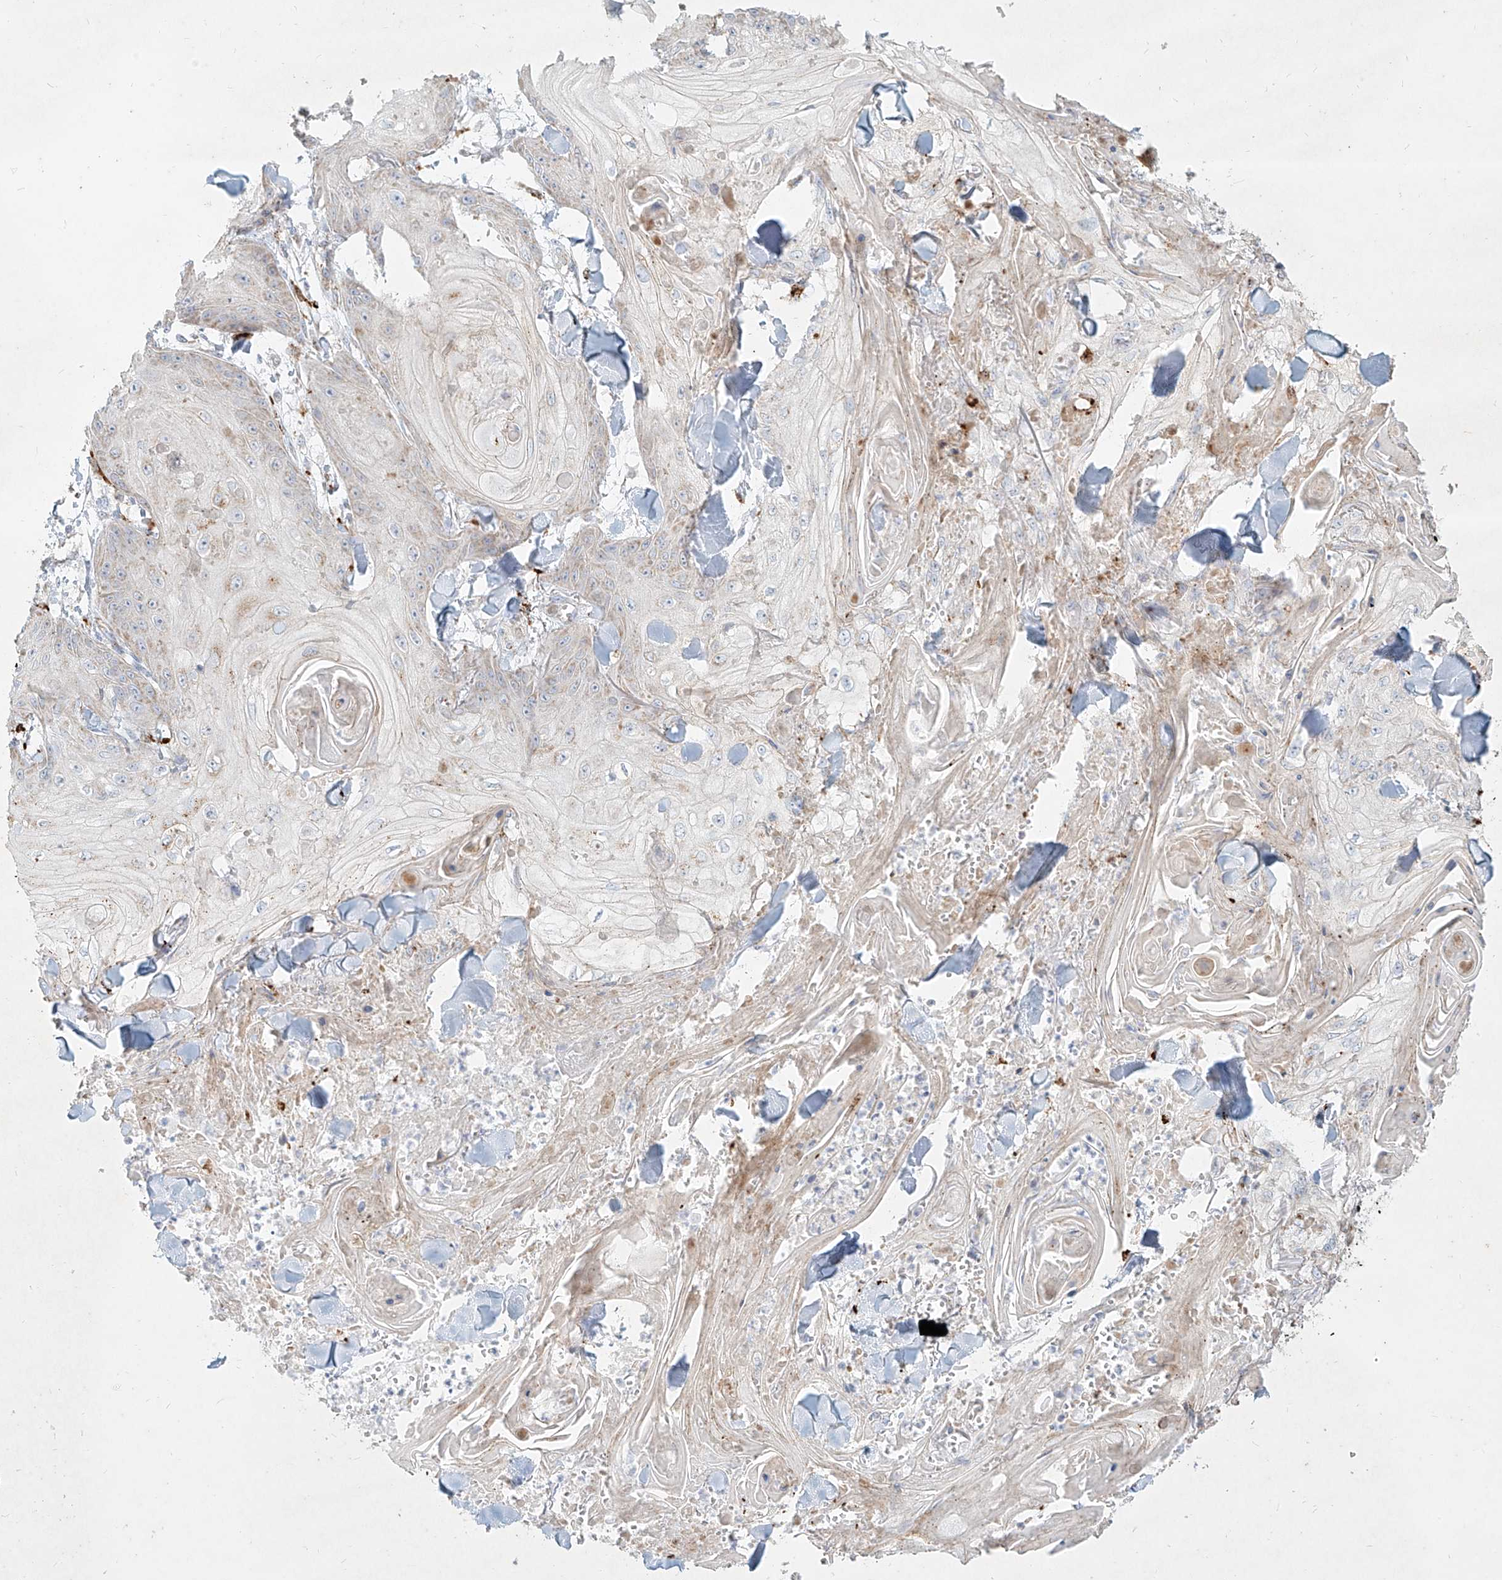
{"staining": {"intensity": "weak", "quantity": "<25%", "location": "cytoplasmic/membranous"}, "tissue": "skin cancer", "cell_type": "Tumor cells", "image_type": "cancer", "snomed": [{"axis": "morphology", "description": "Squamous cell carcinoma, NOS"}, {"axis": "topography", "description": "Skin"}], "caption": "Tumor cells are negative for brown protein staining in skin squamous cell carcinoma. (Immunohistochemistry, brightfield microscopy, high magnification).", "gene": "MTX2", "patient": {"sex": "male", "age": 74}}